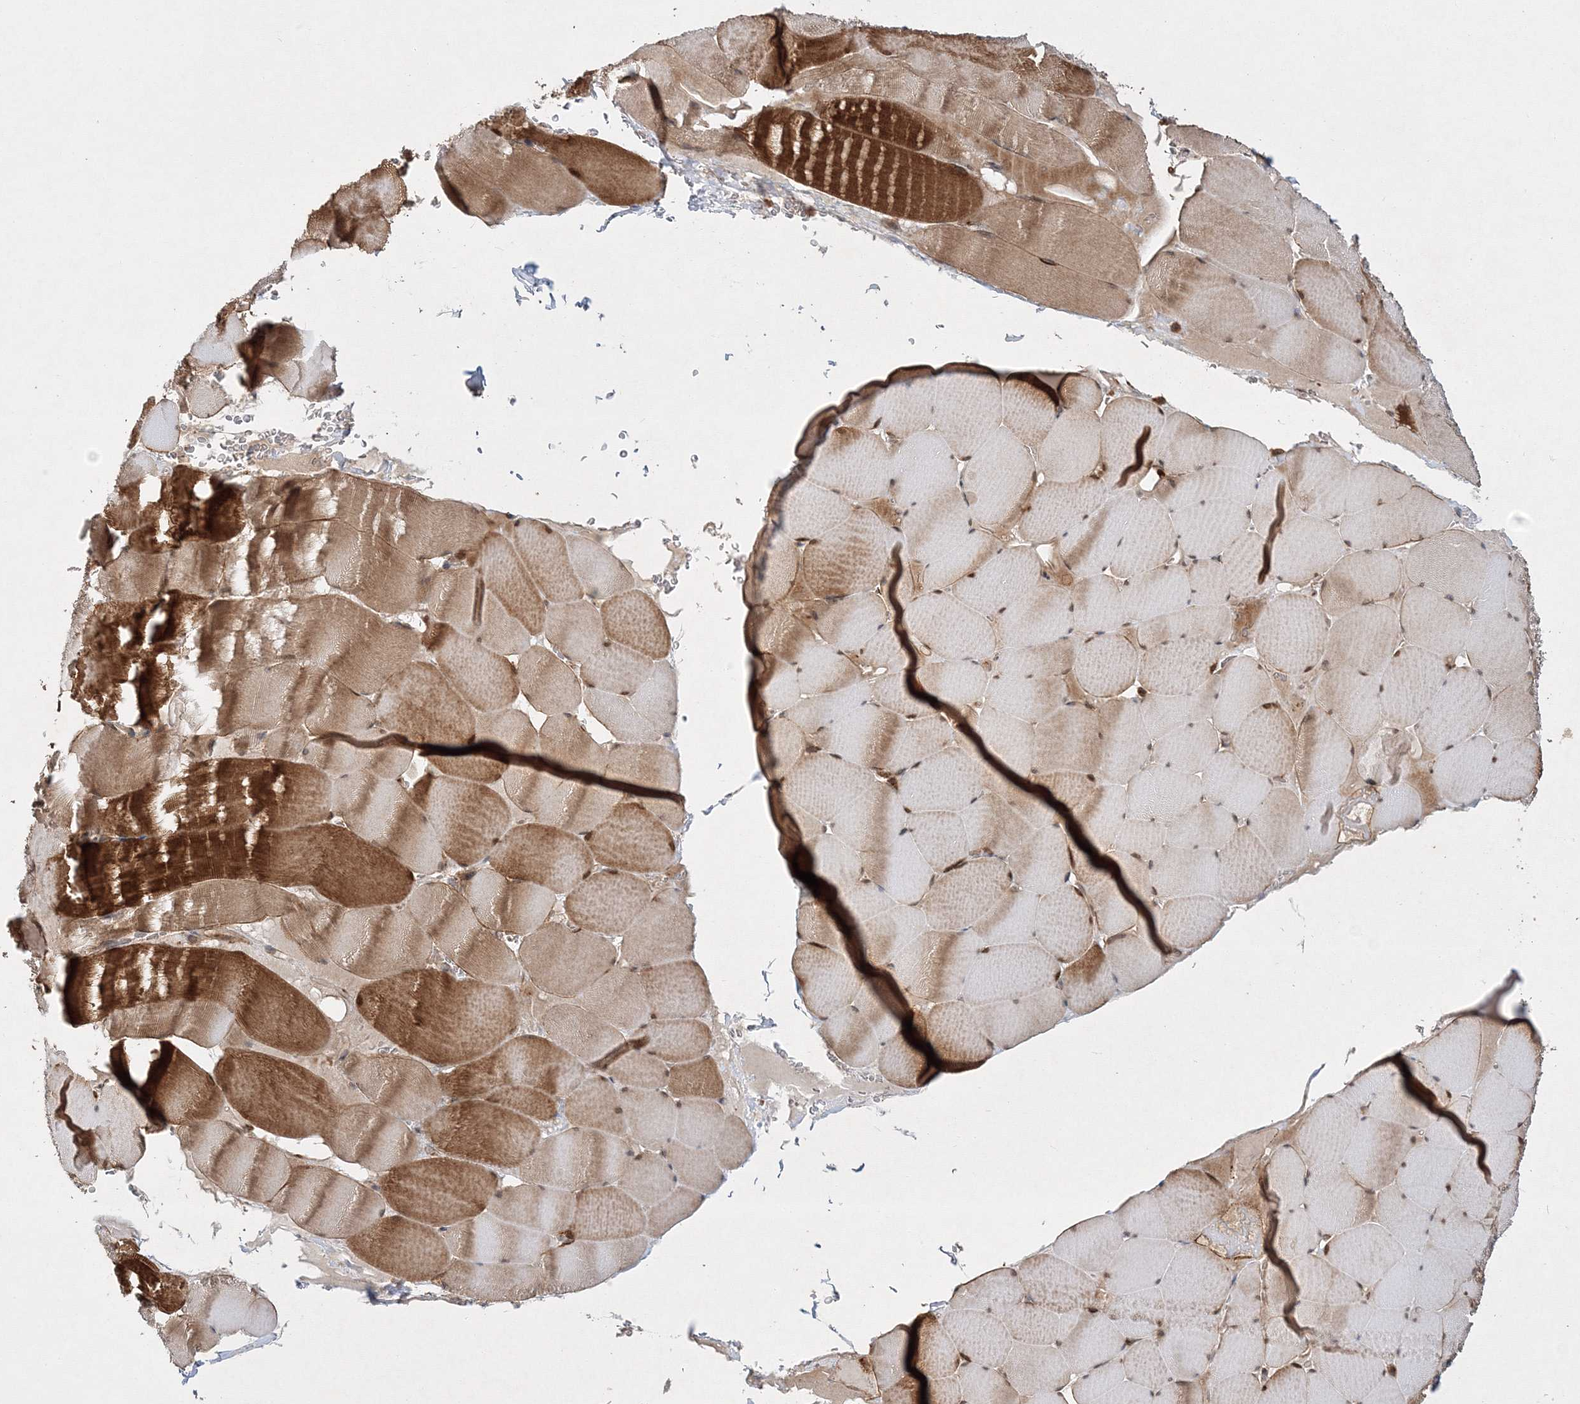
{"staining": {"intensity": "moderate", "quantity": ">75%", "location": "cytoplasmic/membranous"}, "tissue": "skeletal muscle", "cell_type": "Myocytes", "image_type": "normal", "snomed": [{"axis": "morphology", "description": "Normal tissue, NOS"}, {"axis": "topography", "description": "Skeletal muscle"}], "caption": "Immunohistochemical staining of benign human skeletal muscle reveals medium levels of moderate cytoplasmic/membranous expression in approximately >75% of myocytes. Using DAB (brown) and hematoxylin (blue) stains, captured at high magnification using brightfield microscopy.", "gene": "WDR37", "patient": {"sex": "male", "age": 62}}